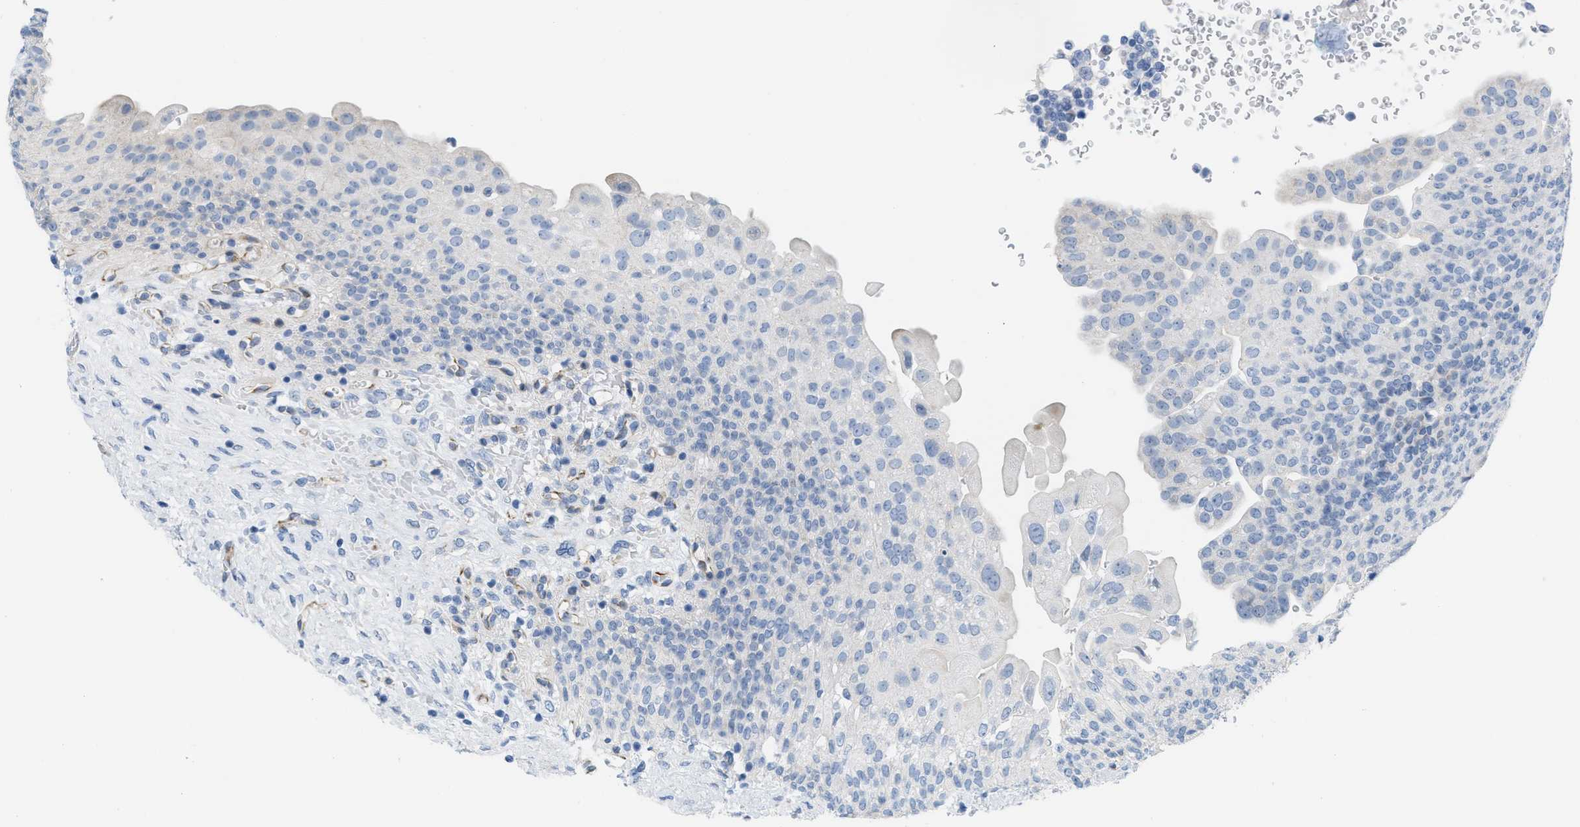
{"staining": {"intensity": "negative", "quantity": "none", "location": "none"}, "tissue": "urinary bladder", "cell_type": "Urothelial cells", "image_type": "normal", "snomed": [{"axis": "morphology", "description": "Urothelial carcinoma, High grade"}, {"axis": "topography", "description": "Urinary bladder"}], "caption": "Unremarkable urinary bladder was stained to show a protein in brown. There is no significant staining in urothelial cells.", "gene": "SLC12A1", "patient": {"sex": "male", "age": 46}}